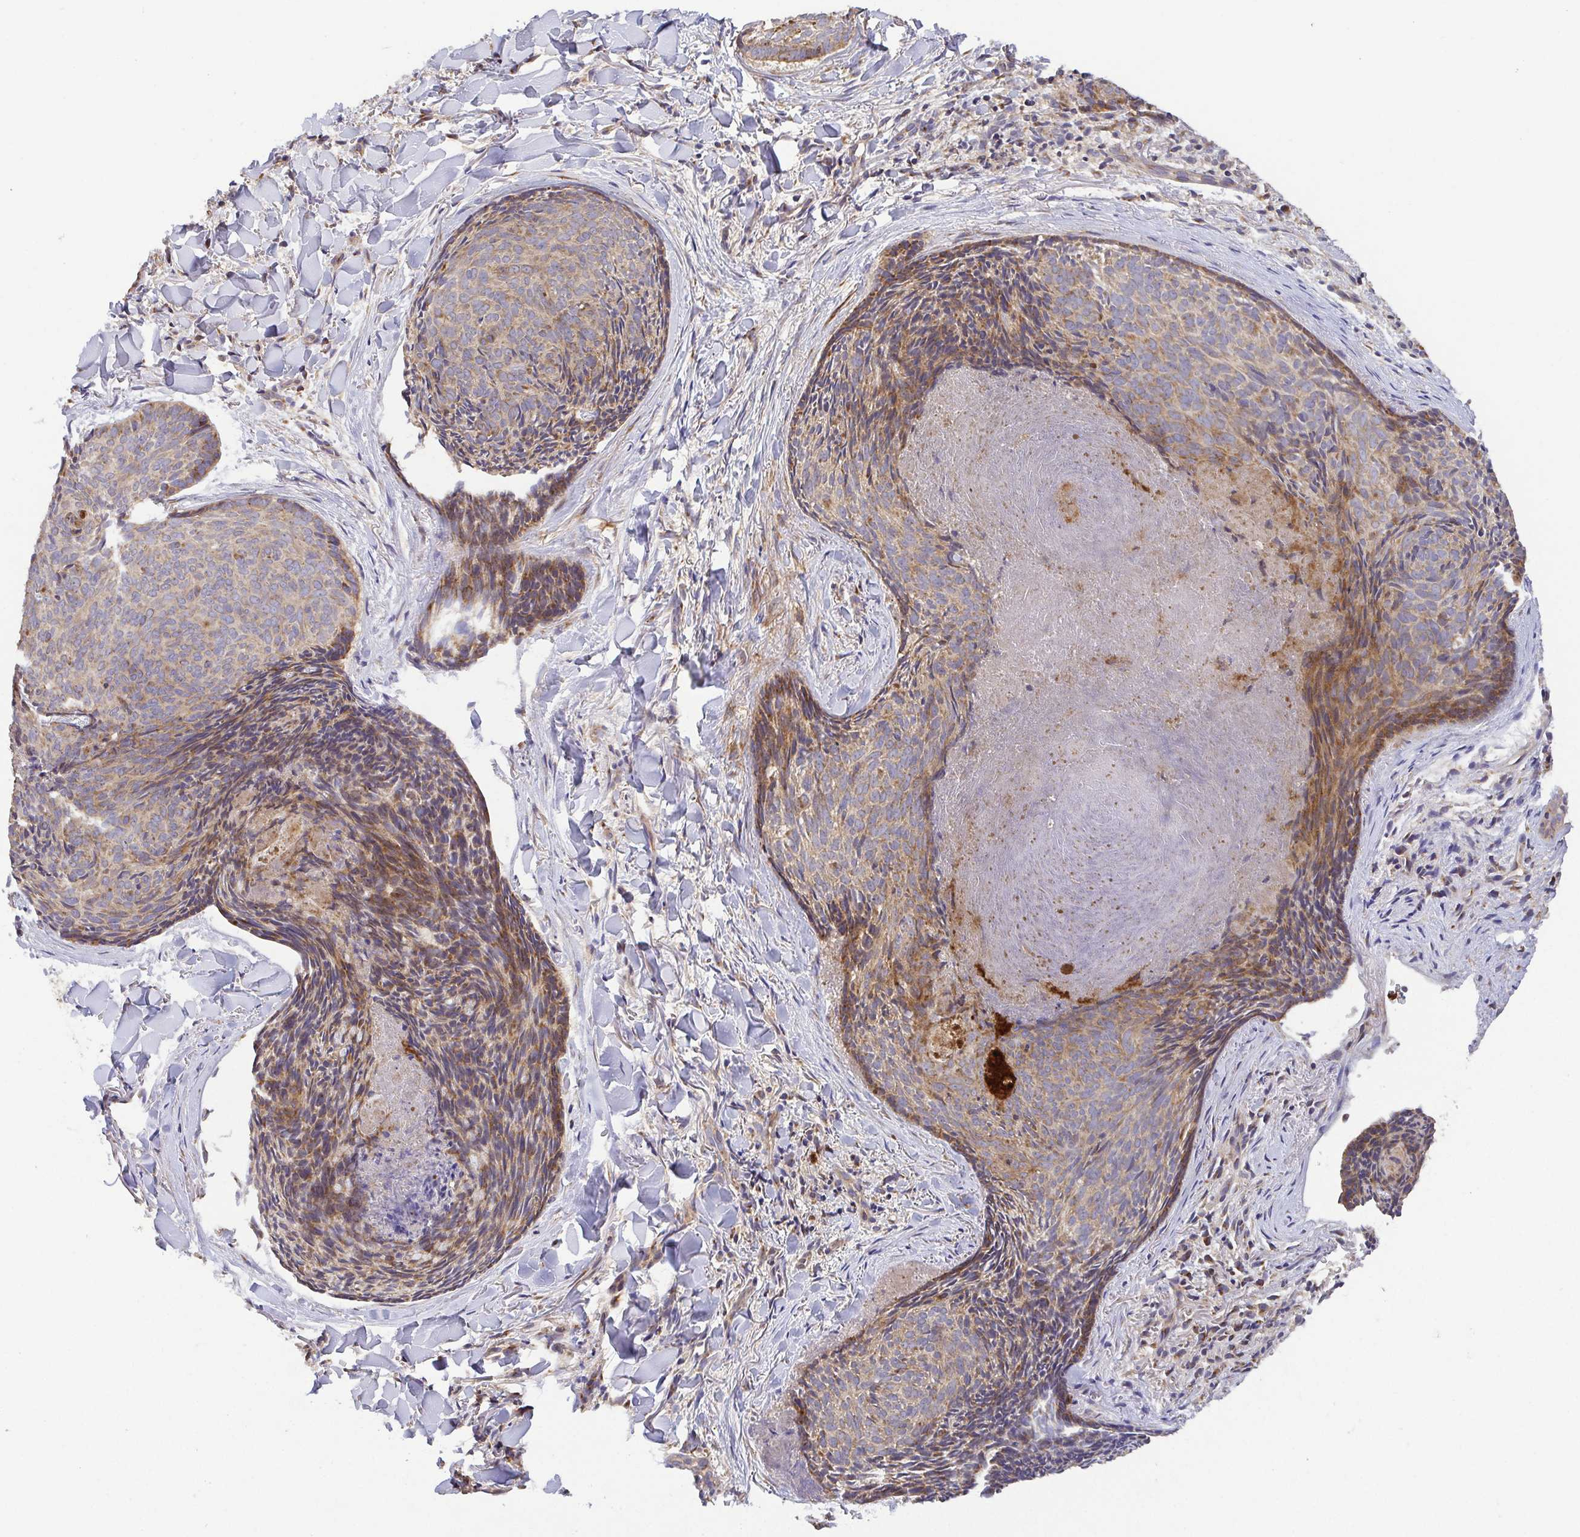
{"staining": {"intensity": "weak", "quantity": ">75%", "location": "cytoplasmic/membranous"}, "tissue": "skin cancer", "cell_type": "Tumor cells", "image_type": "cancer", "snomed": [{"axis": "morphology", "description": "Basal cell carcinoma"}, {"axis": "topography", "description": "Skin"}], "caption": "Basal cell carcinoma (skin) was stained to show a protein in brown. There is low levels of weak cytoplasmic/membranous positivity in approximately >75% of tumor cells.", "gene": "TM9SF4", "patient": {"sex": "female", "age": 82}}